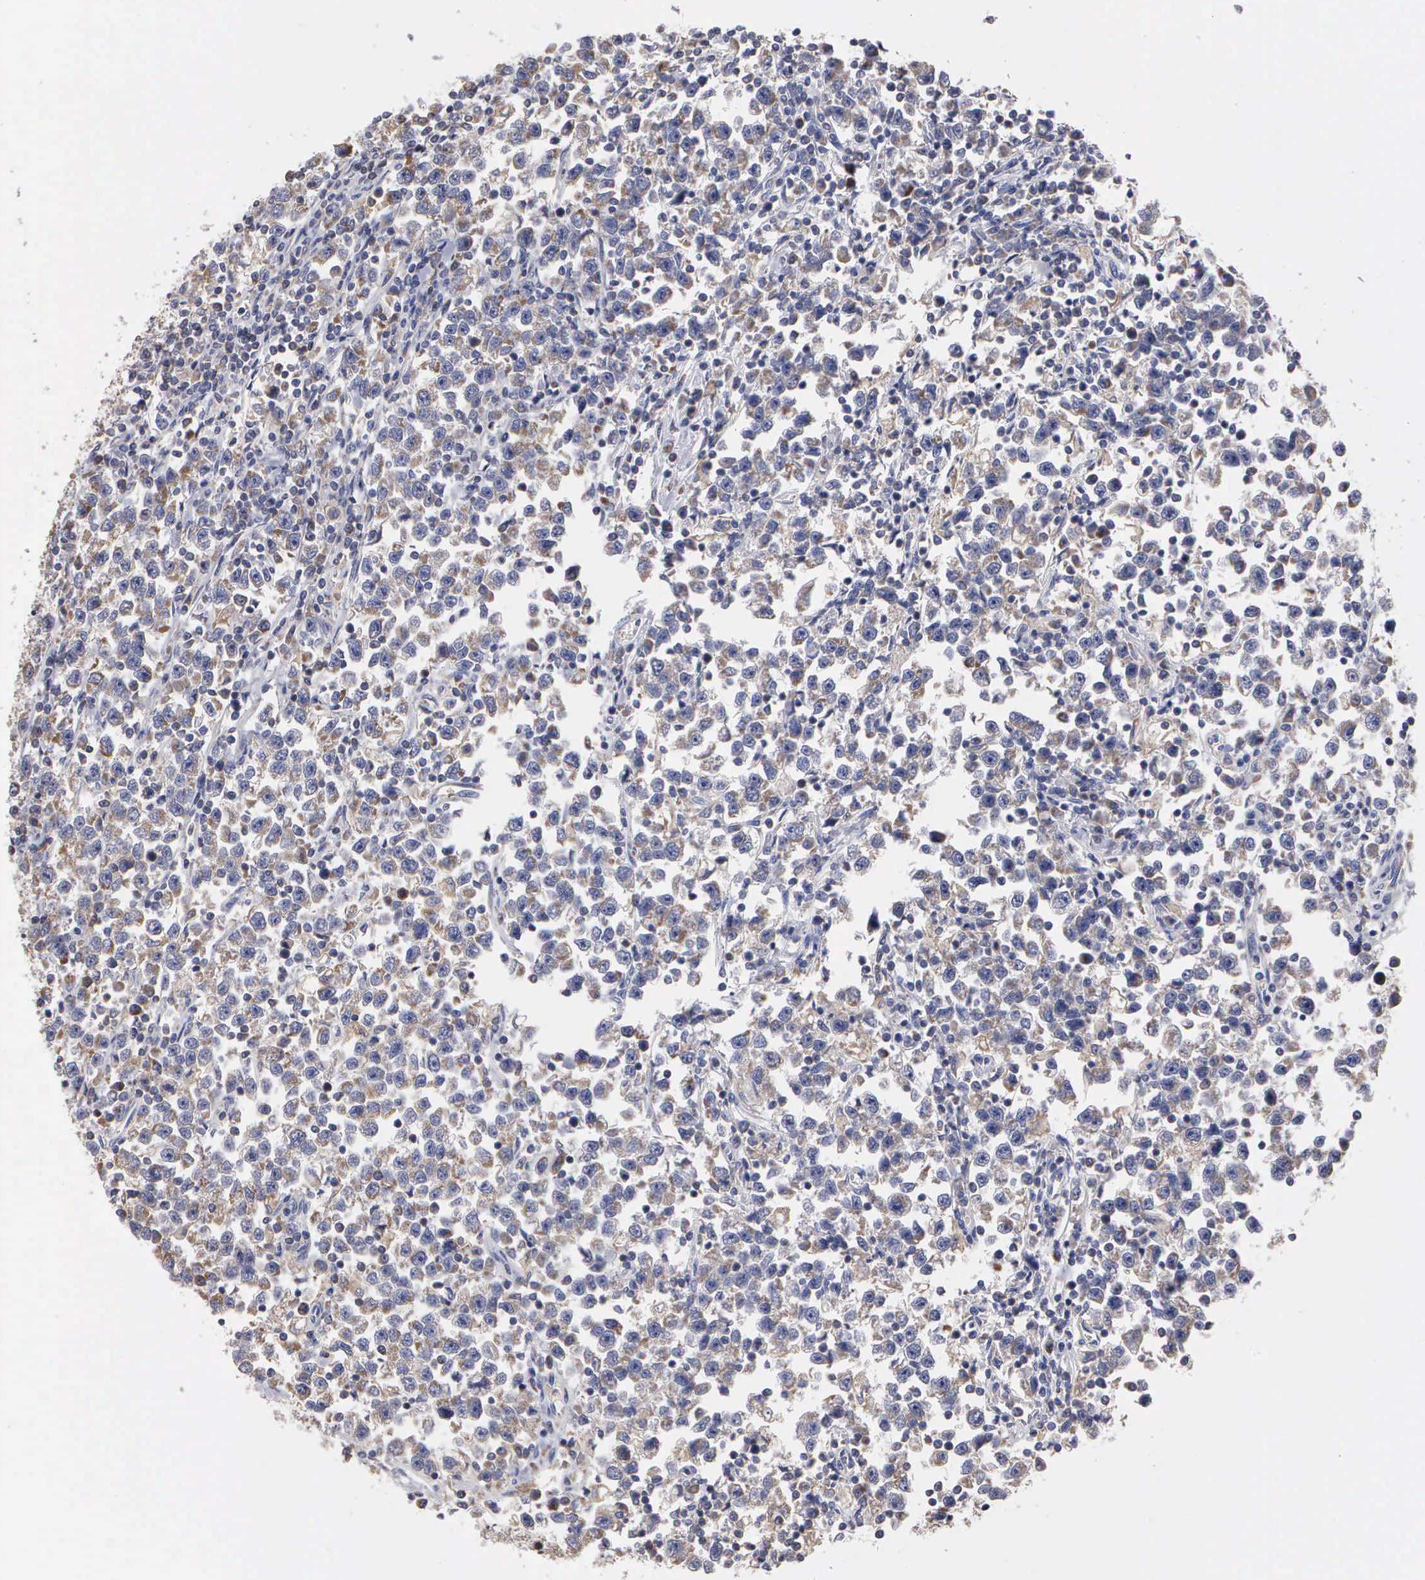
{"staining": {"intensity": "negative", "quantity": "none", "location": "none"}, "tissue": "testis cancer", "cell_type": "Tumor cells", "image_type": "cancer", "snomed": [{"axis": "morphology", "description": "Seminoma, NOS"}, {"axis": "topography", "description": "Testis"}], "caption": "A high-resolution image shows IHC staining of seminoma (testis), which reveals no significant positivity in tumor cells. (IHC, brightfield microscopy, high magnification).", "gene": "PTGS2", "patient": {"sex": "male", "age": 43}}